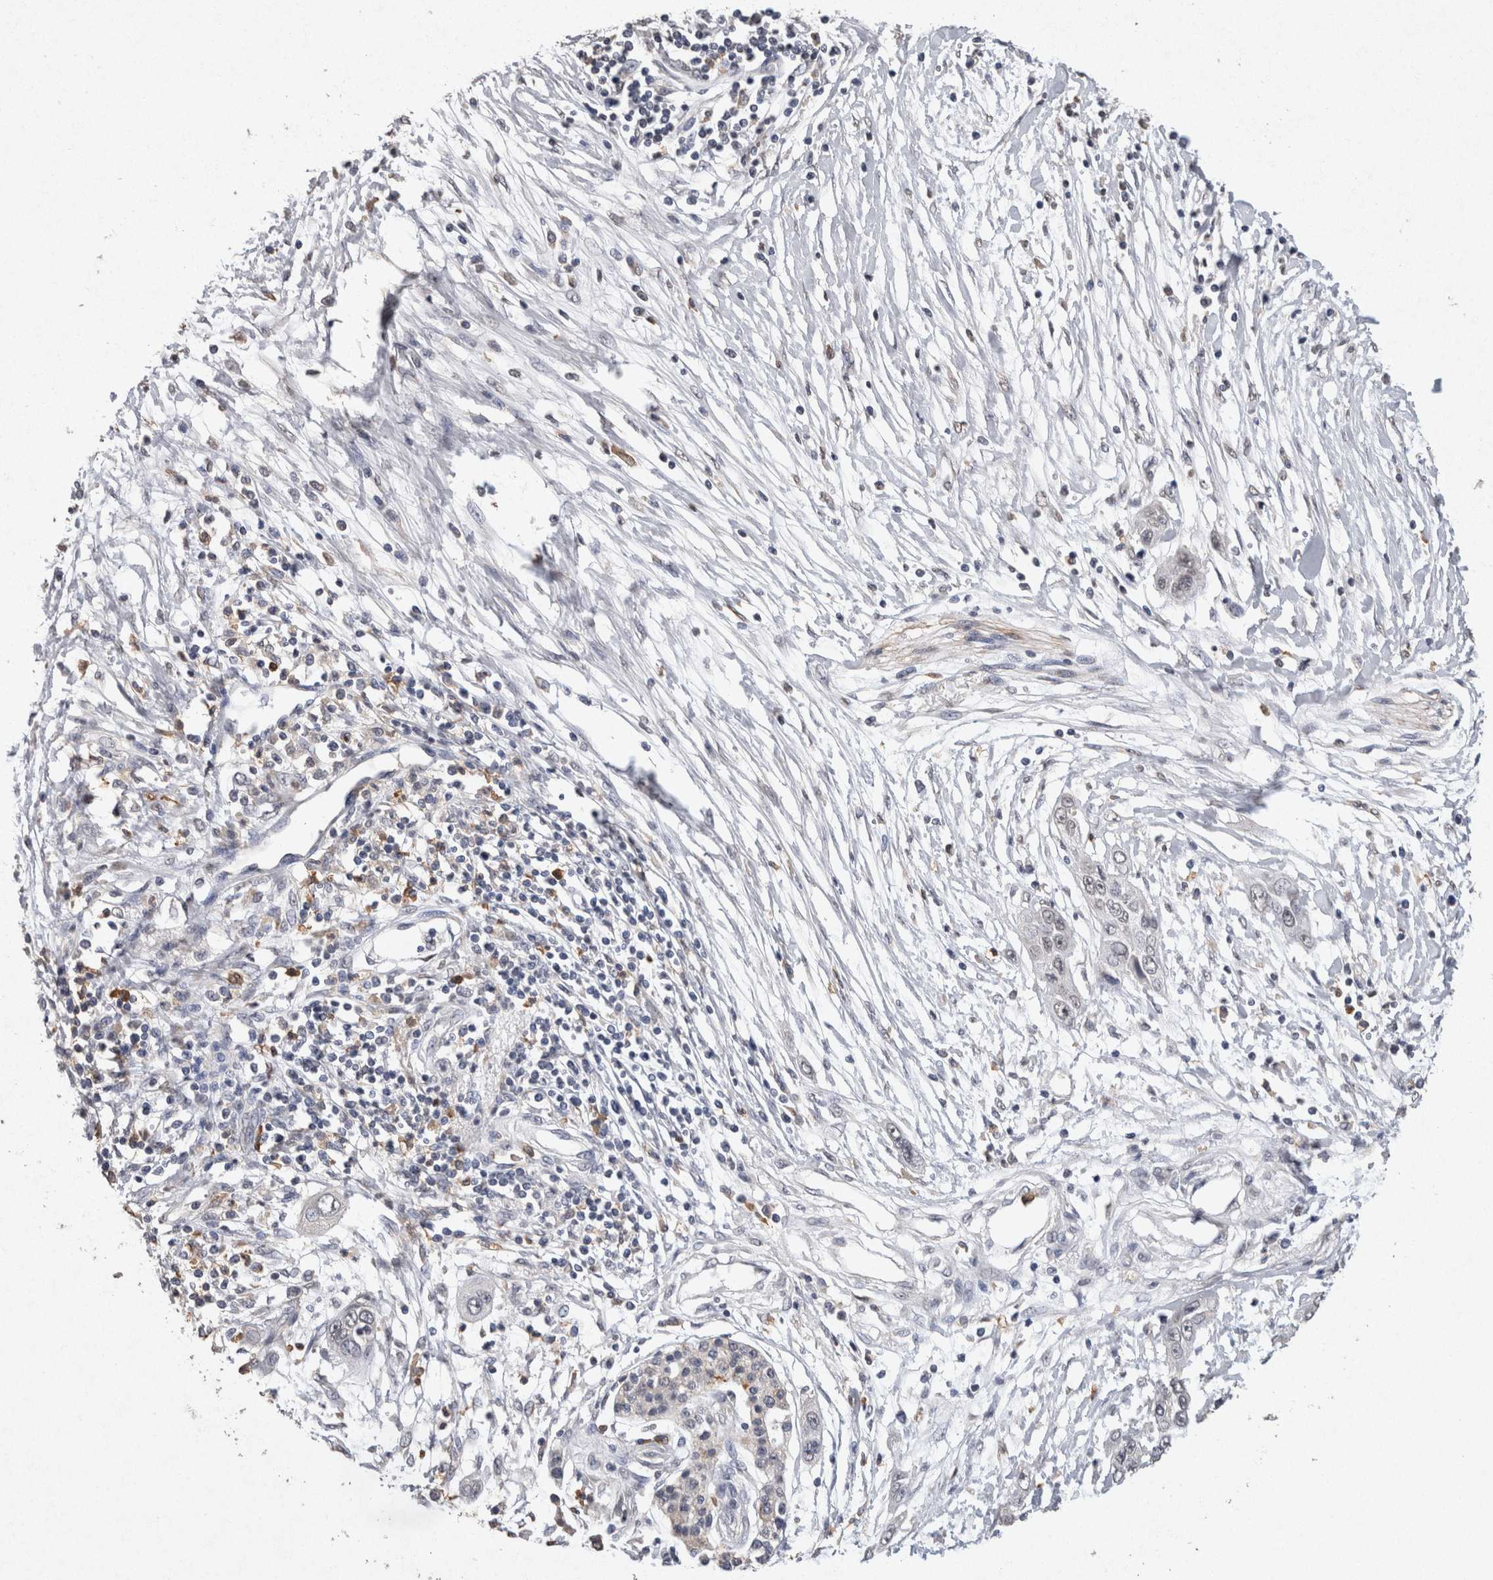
{"staining": {"intensity": "weak", "quantity": ">75%", "location": "nuclear"}, "tissue": "pancreatic cancer", "cell_type": "Tumor cells", "image_type": "cancer", "snomed": [{"axis": "morphology", "description": "Adenocarcinoma, NOS"}, {"axis": "topography", "description": "Pancreas"}], "caption": "Weak nuclear expression for a protein is identified in about >75% of tumor cells of pancreatic cancer using immunohistochemistry.", "gene": "FABP7", "patient": {"sex": "female", "age": 70}}